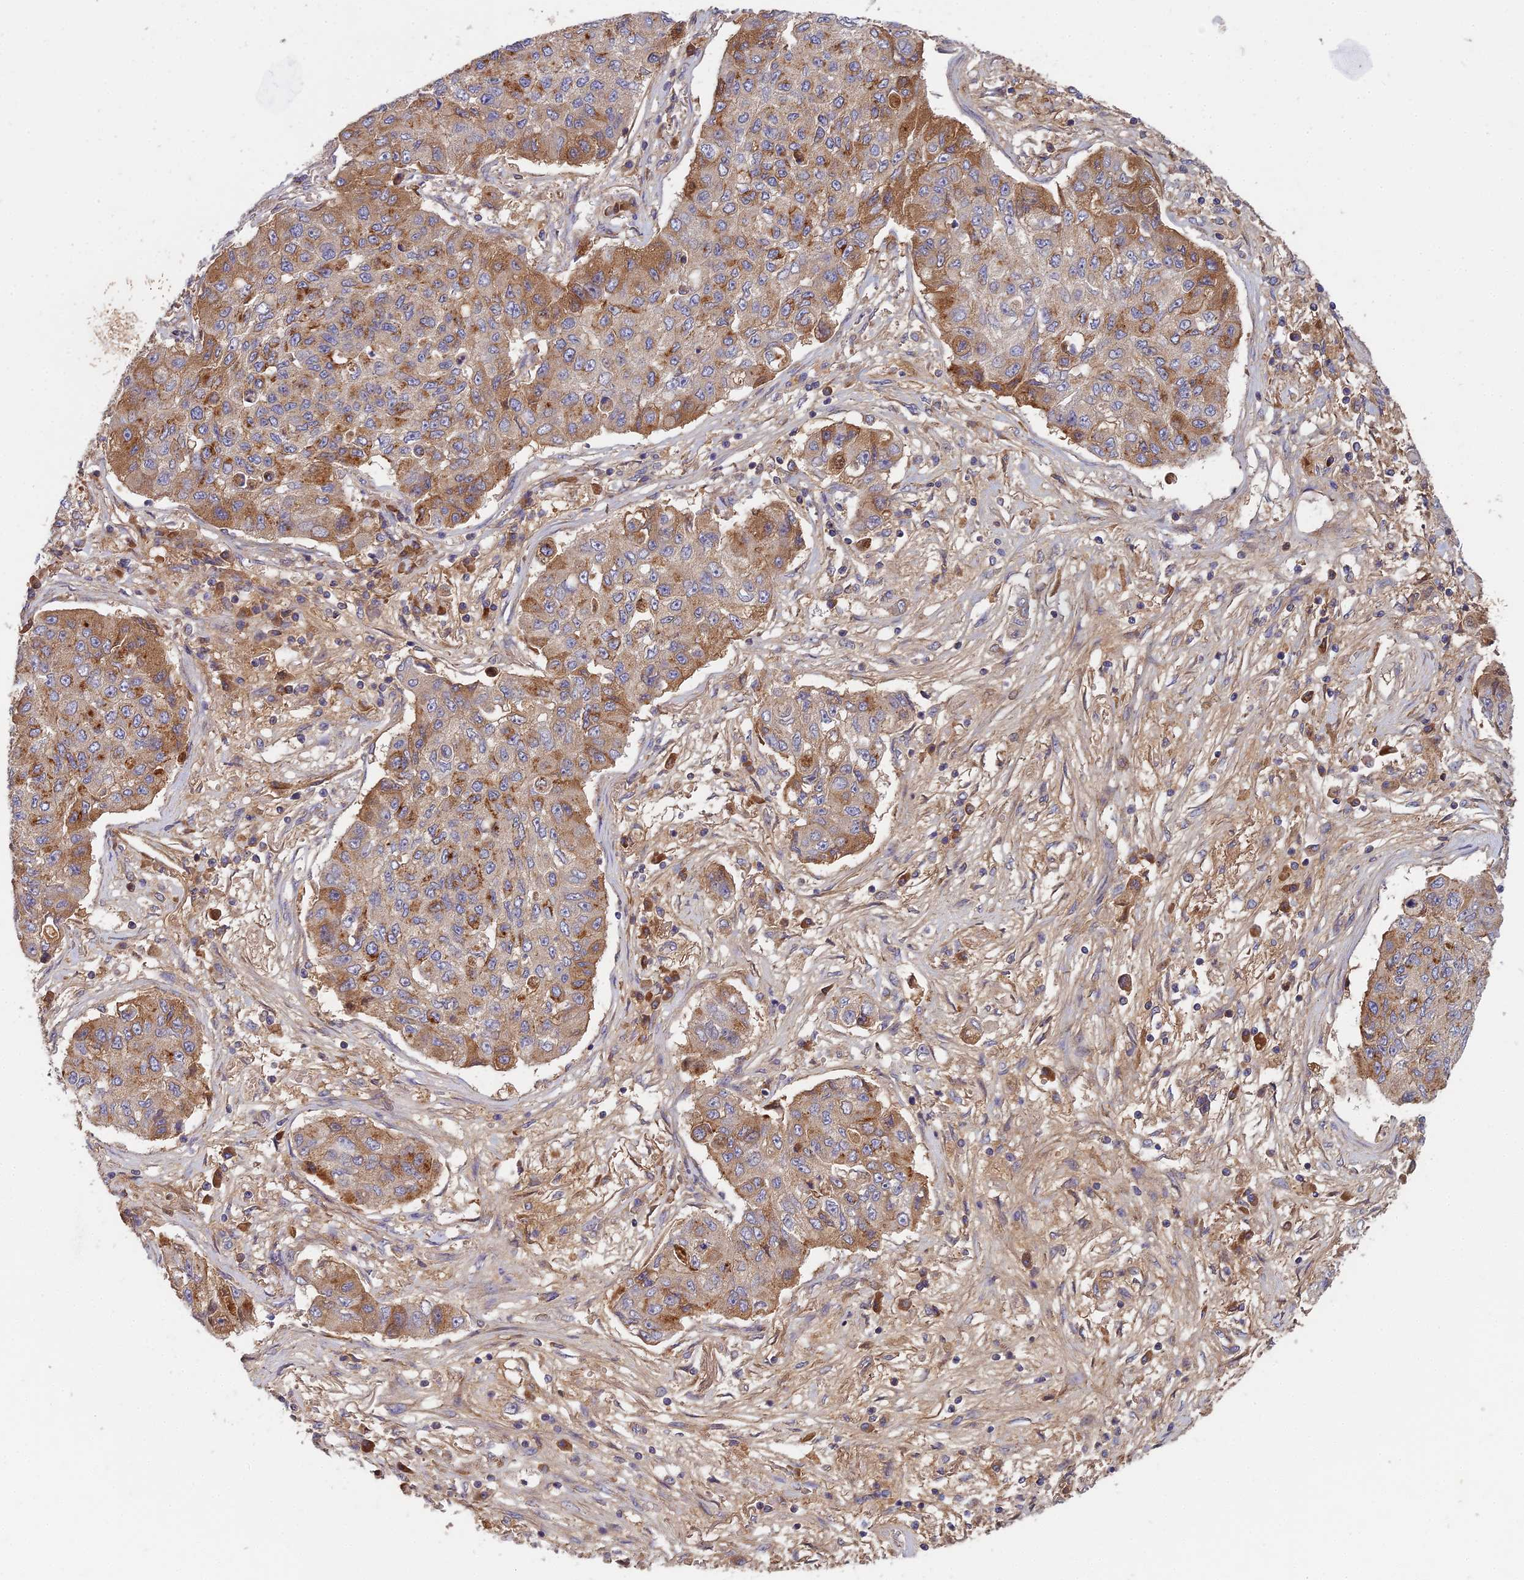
{"staining": {"intensity": "moderate", "quantity": ">75%", "location": "cytoplasmic/membranous"}, "tissue": "lung cancer", "cell_type": "Tumor cells", "image_type": "cancer", "snomed": [{"axis": "morphology", "description": "Squamous cell carcinoma, NOS"}, {"axis": "topography", "description": "Lung"}], "caption": "This is an image of immunohistochemistry staining of lung cancer (squamous cell carcinoma), which shows moderate expression in the cytoplasmic/membranous of tumor cells.", "gene": "CCDC167", "patient": {"sex": "male", "age": 74}}